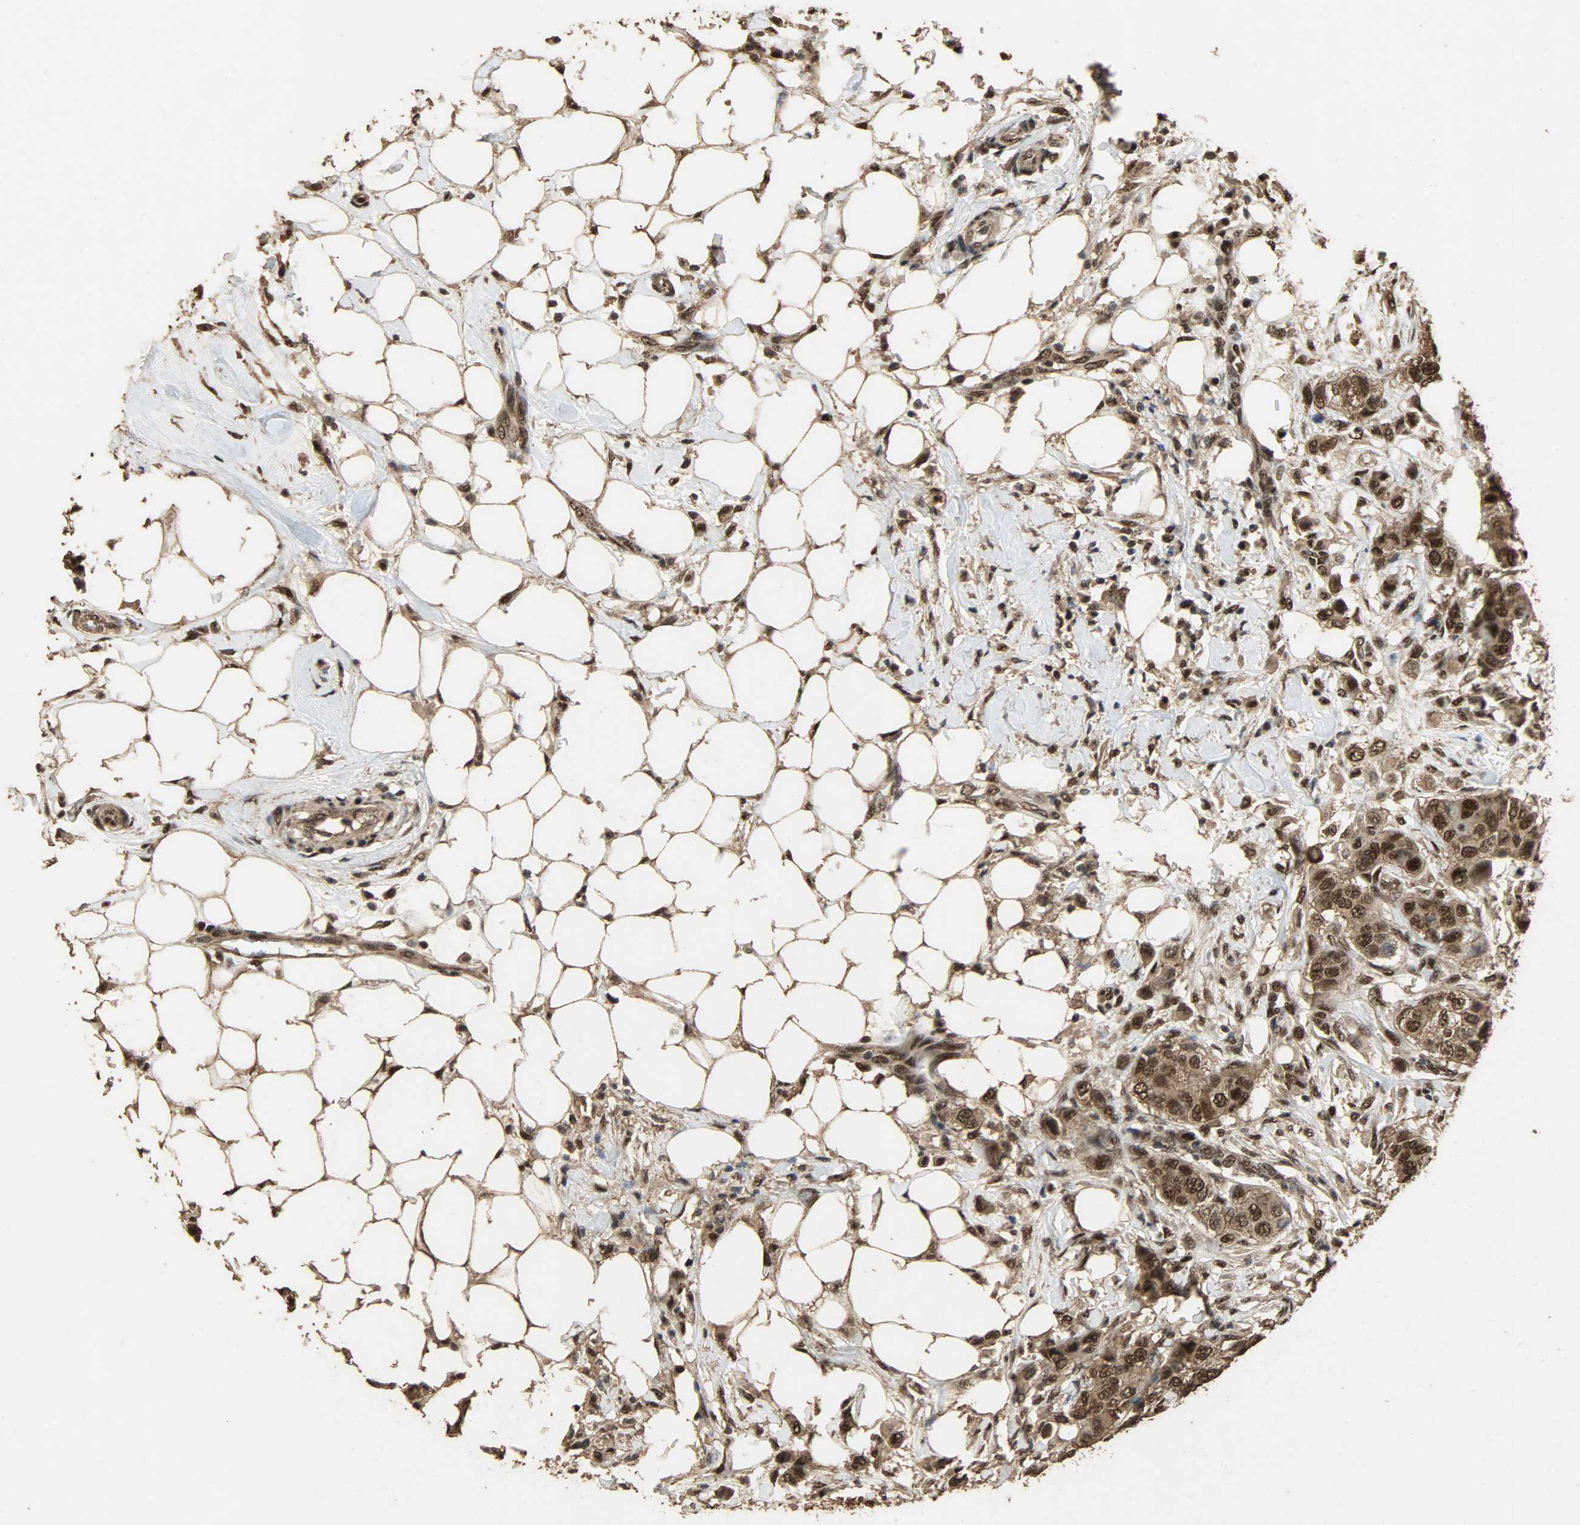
{"staining": {"intensity": "strong", "quantity": ">75%", "location": "cytoplasmic/membranous,nuclear"}, "tissue": "breast cancer", "cell_type": "Tumor cells", "image_type": "cancer", "snomed": [{"axis": "morphology", "description": "Normal tissue, NOS"}, {"axis": "morphology", "description": "Duct carcinoma"}, {"axis": "topography", "description": "Breast"}], "caption": "Breast intraductal carcinoma was stained to show a protein in brown. There is high levels of strong cytoplasmic/membranous and nuclear positivity in approximately >75% of tumor cells. (IHC, brightfield microscopy, high magnification).", "gene": "CCNT2", "patient": {"sex": "female", "age": 49}}